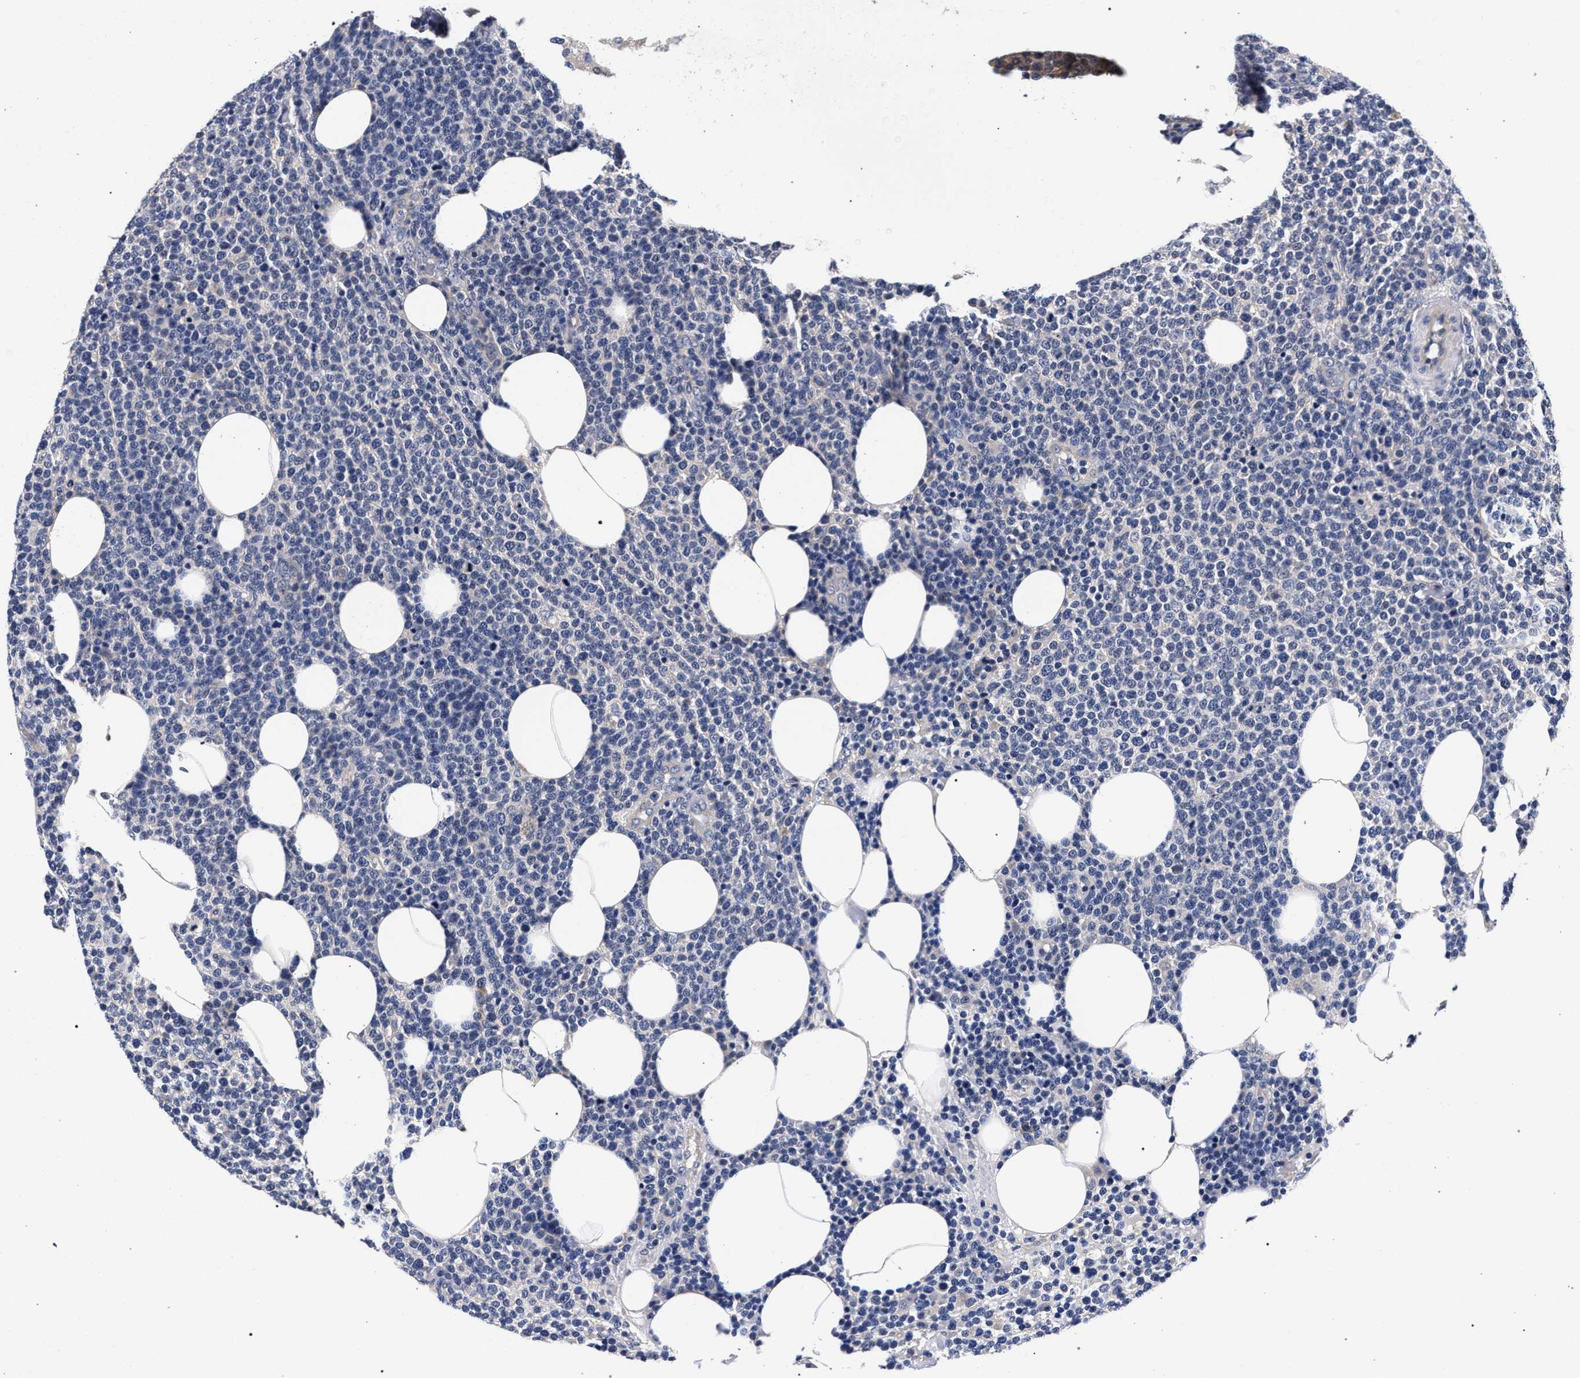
{"staining": {"intensity": "negative", "quantity": "none", "location": "none"}, "tissue": "lymphoma", "cell_type": "Tumor cells", "image_type": "cancer", "snomed": [{"axis": "morphology", "description": "Malignant lymphoma, non-Hodgkin's type, High grade"}, {"axis": "topography", "description": "Lymph node"}], "caption": "Tumor cells show no significant staining in malignant lymphoma, non-Hodgkin's type (high-grade).", "gene": "RBM33", "patient": {"sex": "male", "age": 61}}